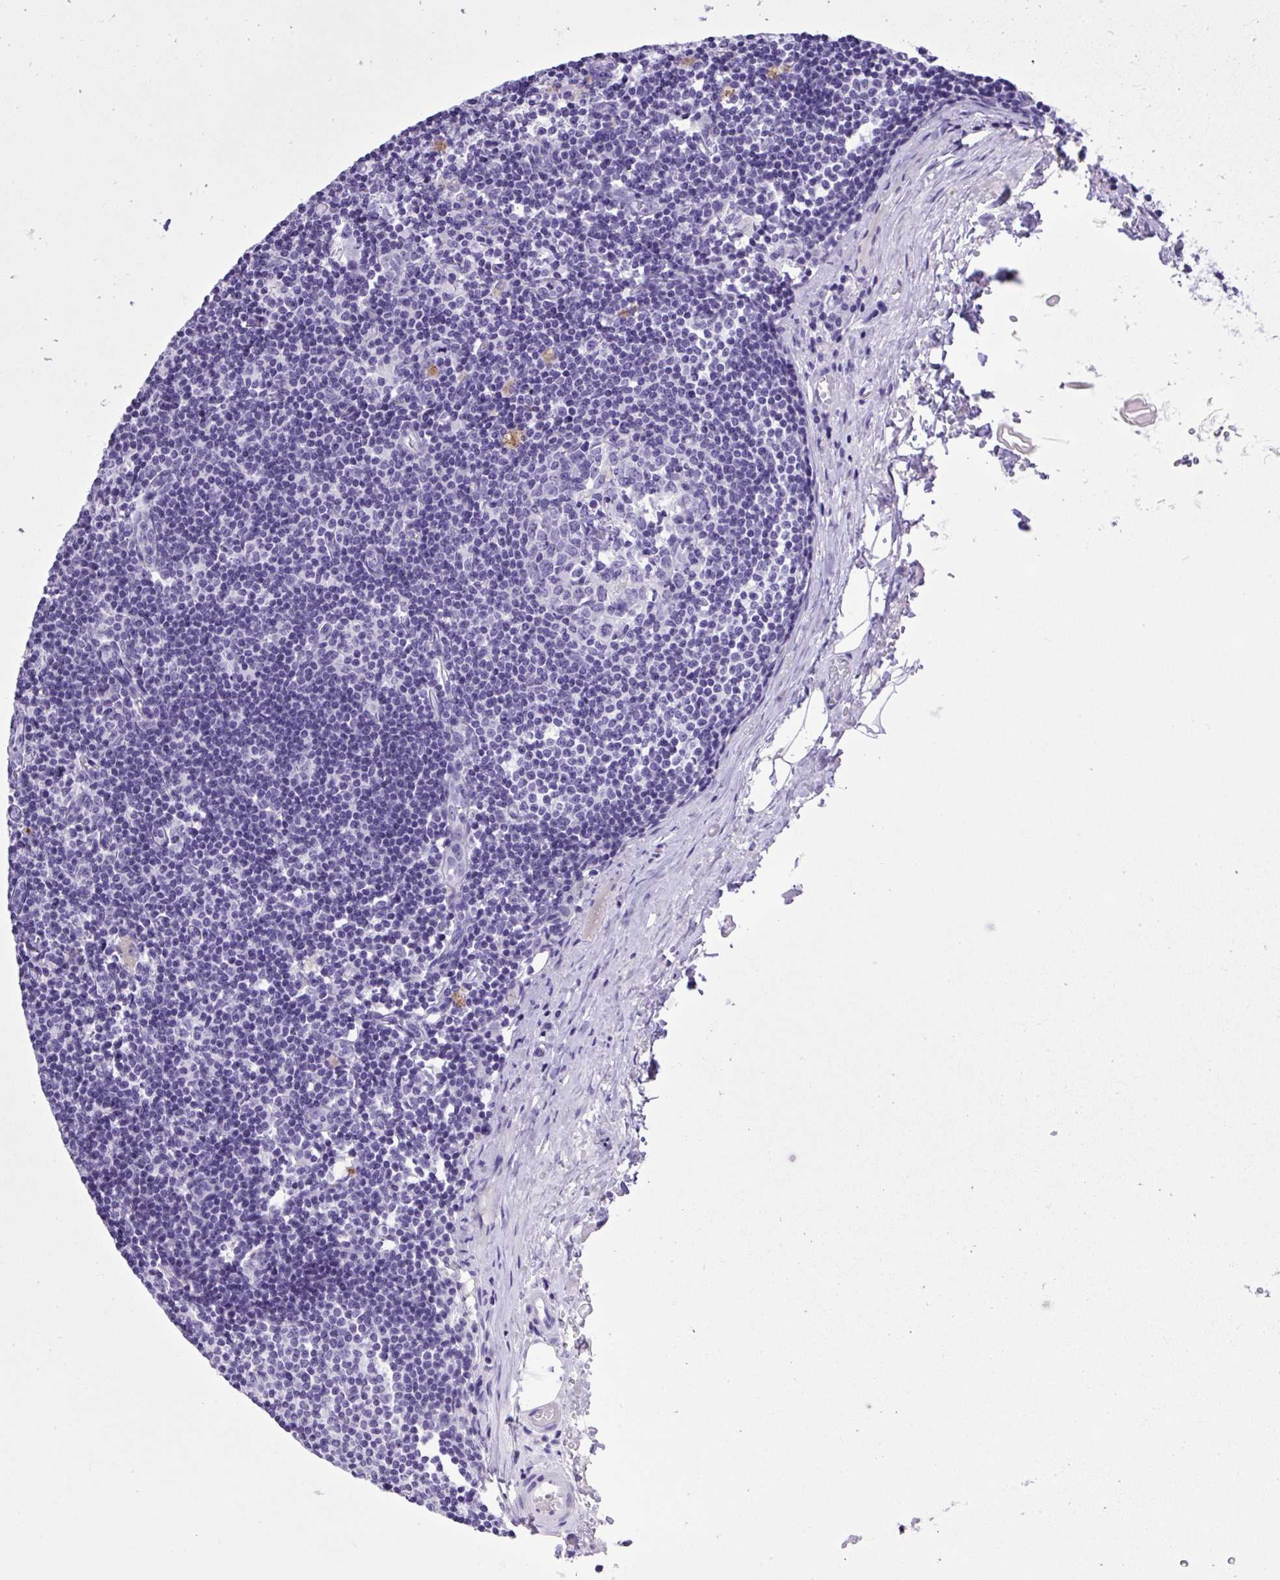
{"staining": {"intensity": "negative", "quantity": "none", "location": "none"}, "tissue": "lymph node", "cell_type": "Germinal center cells", "image_type": "normal", "snomed": [{"axis": "morphology", "description": "Normal tissue, NOS"}, {"axis": "topography", "description": "Lymph node"}], "caption": "Immunohistochemistry (IHC) of benign human lymph node displays no expression in germinal center cells.", "gene": "ST6GALNAC3", "patient": {"sex": "male", "age": 49}}